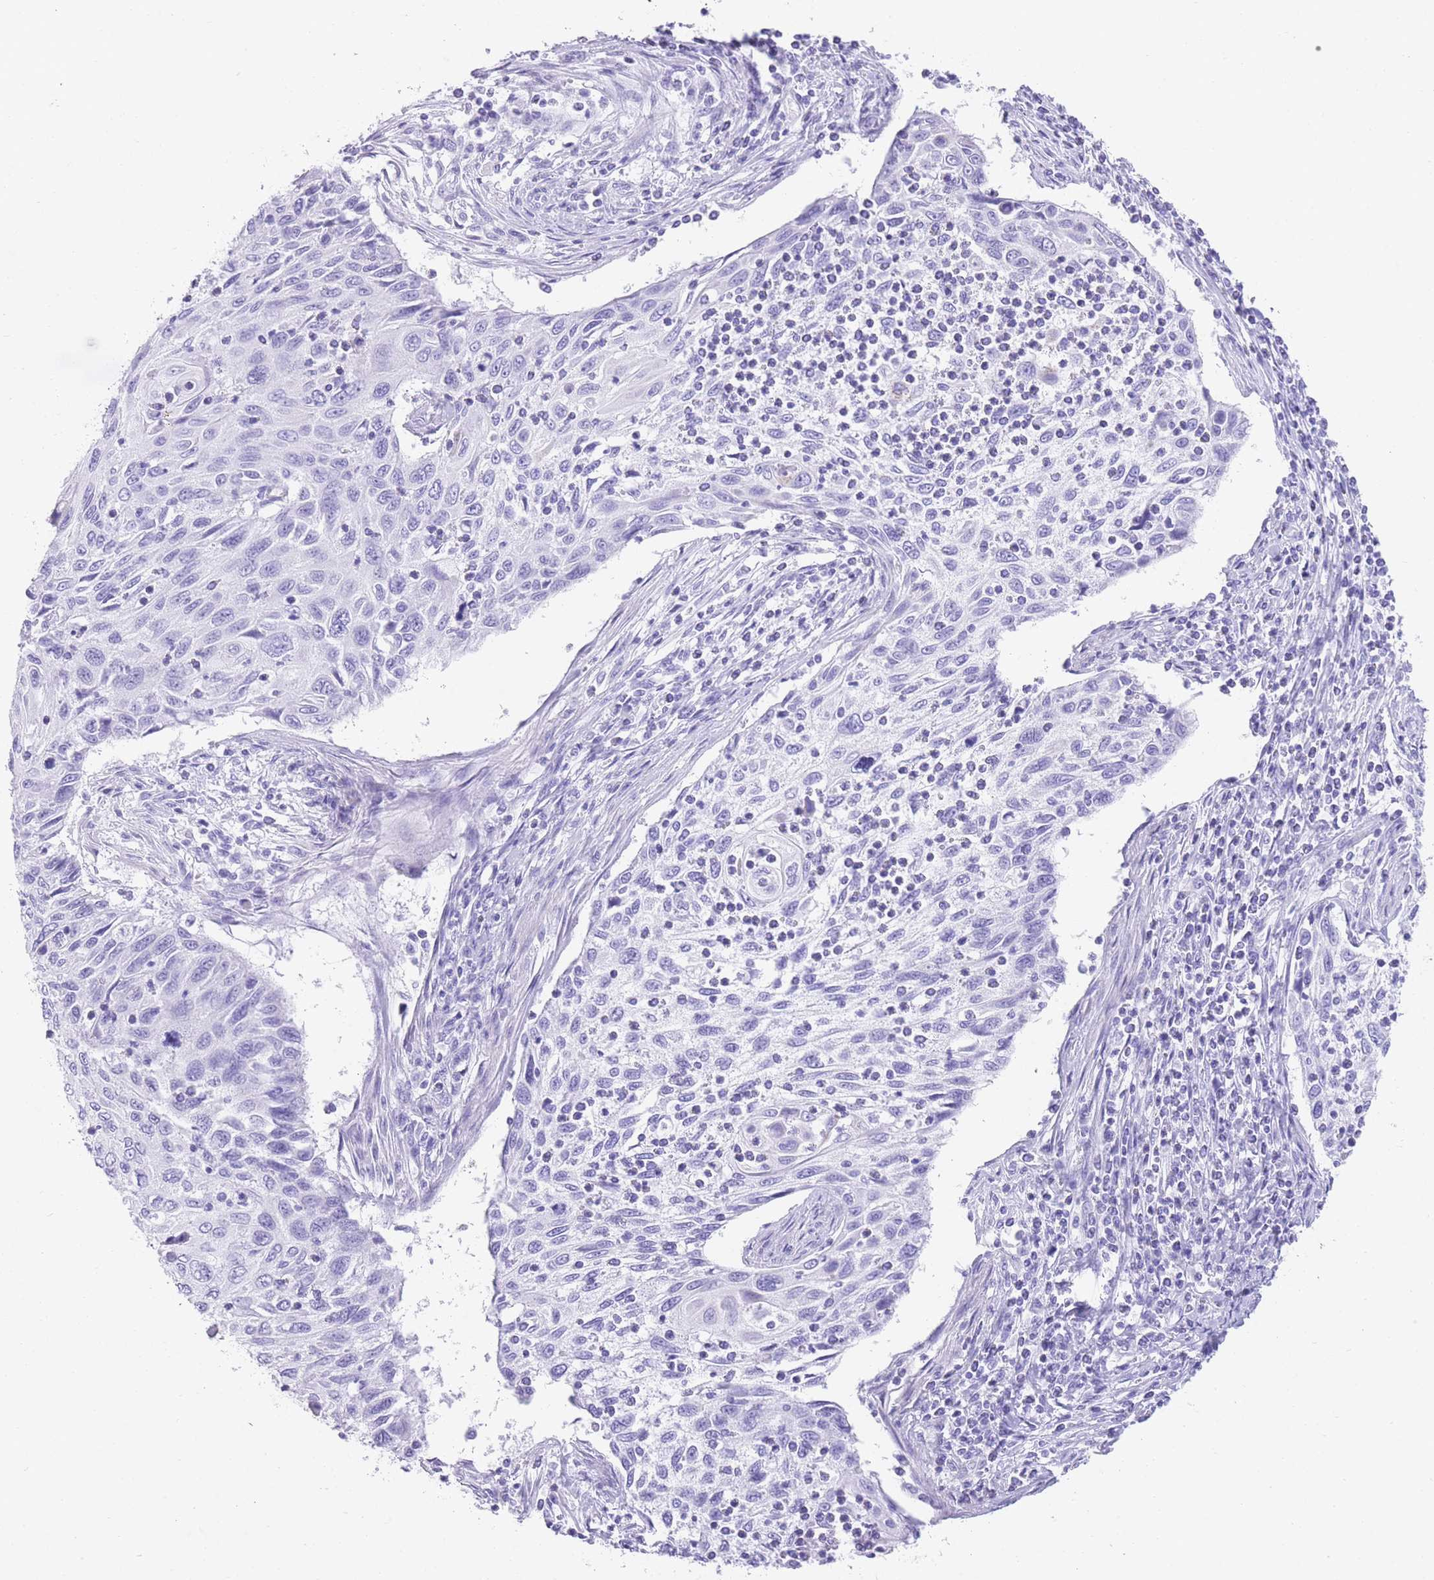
{"staining": {"intensity": "negative", "quantity": "none", "location": "none"}, "tissue": "cervical cancer", "cell_type": "Tumor cells", "image_type": "cancer", "snomed": [{"axis": "morphology", "description": "Squamous cell carcinoma, NOS"}, {"axis": "topography", "description": "Cervix"}], "caption": "IHC photomicrograph of squamous cell carcinoma (cervical) stained for a protein (brown), which displays no expression in tumor cells.", "gene": "ELOA2", "patient": {"sex": "female", "age": 70}}